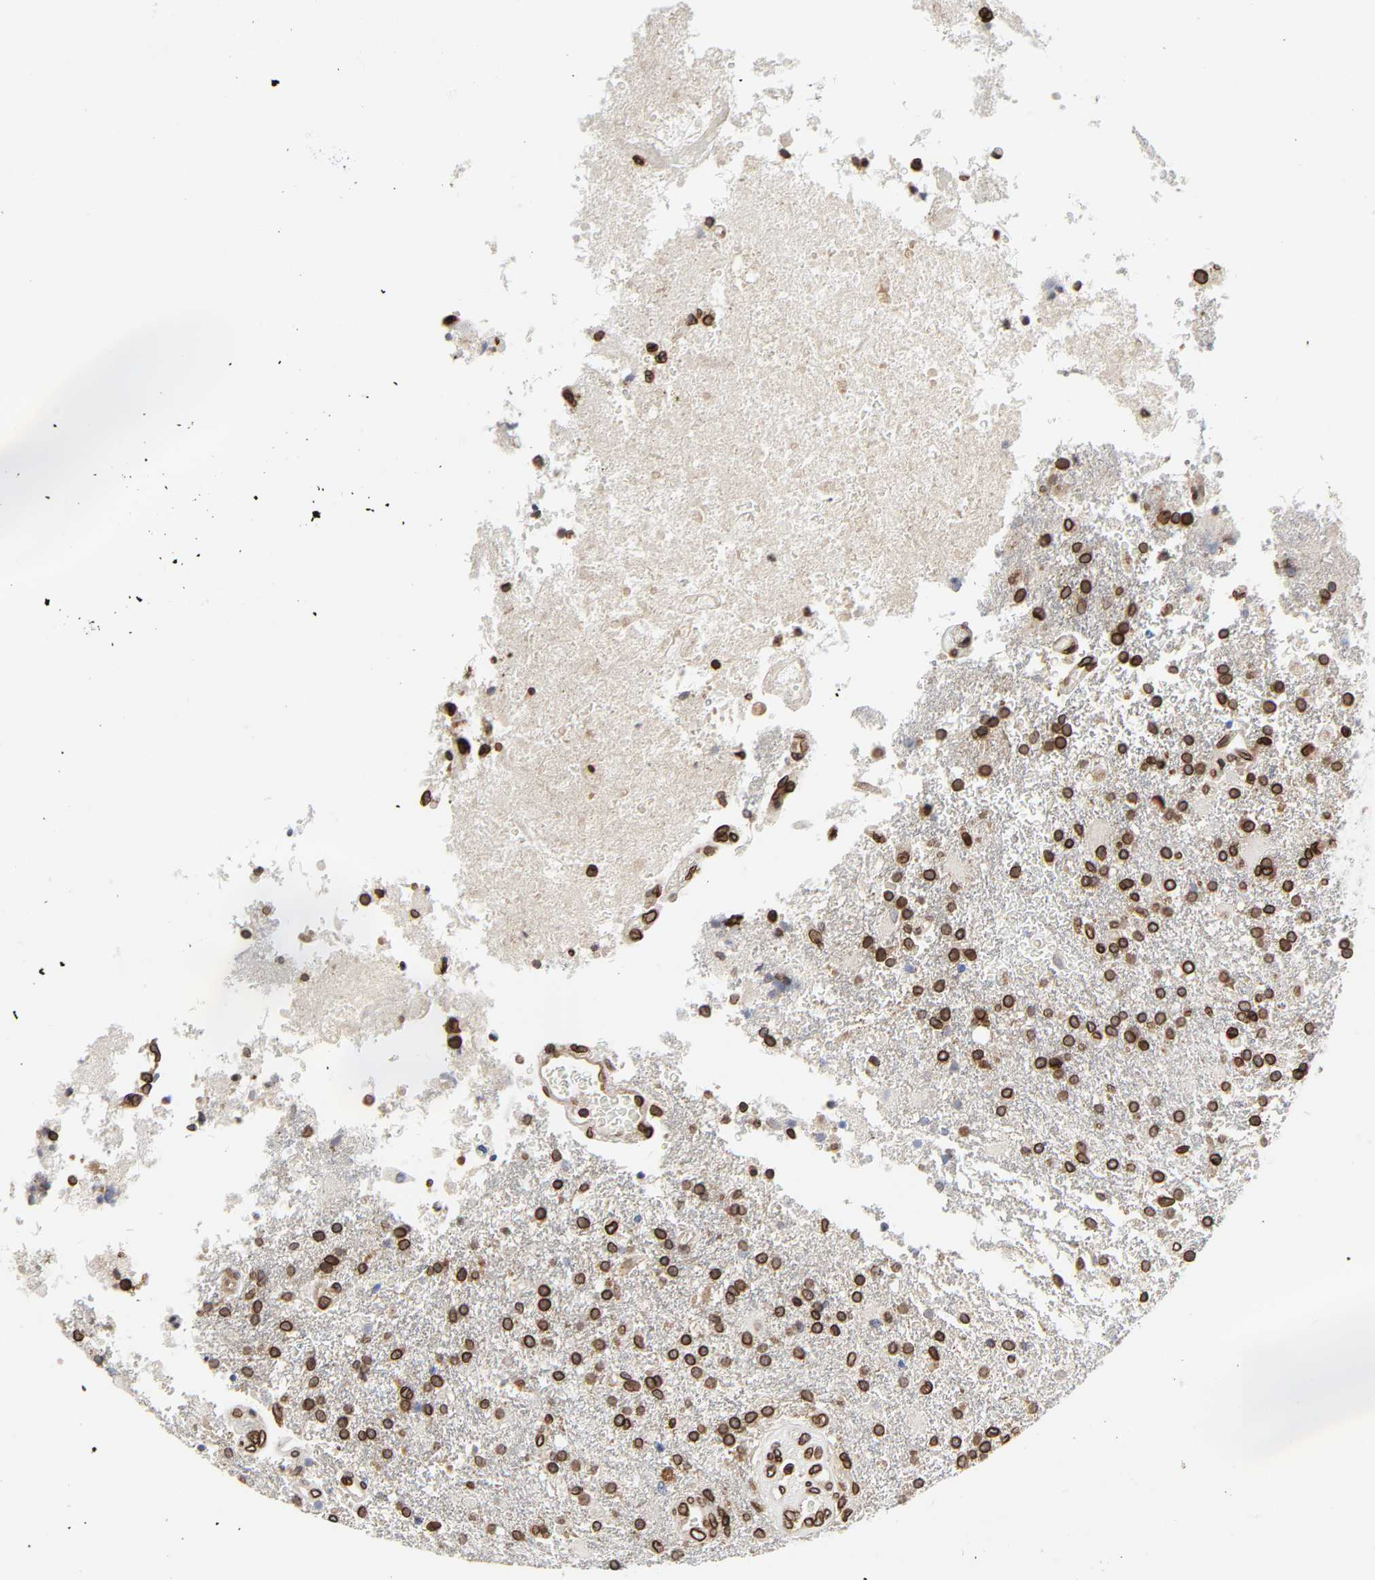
{"staining": {"intensity": "strong", "quantity": ">75%", "location": "cytoplasmic/membranous,nuclear"}, "tissue": "glioma", "cell_type": "Tumor cells", "image_type": "cancer", "snomed": [{"axis": "morphology", "description": "Glioma, malignant, High grade"}, {"axis": "topography", "description": "Cerebral cortex"}], "caption": "The micrograph demonstrates a brown stain indicating the presence of a protein in the cytoplasmic/membranous and nuclear of tumor cells in glioma. (Stains: DAB in brown, nuclei in blue, Microscopy: brightfield microscopy at high magnification).", "gene": "RANGAP1", "patient": {"sex": "male", "age": 79}}